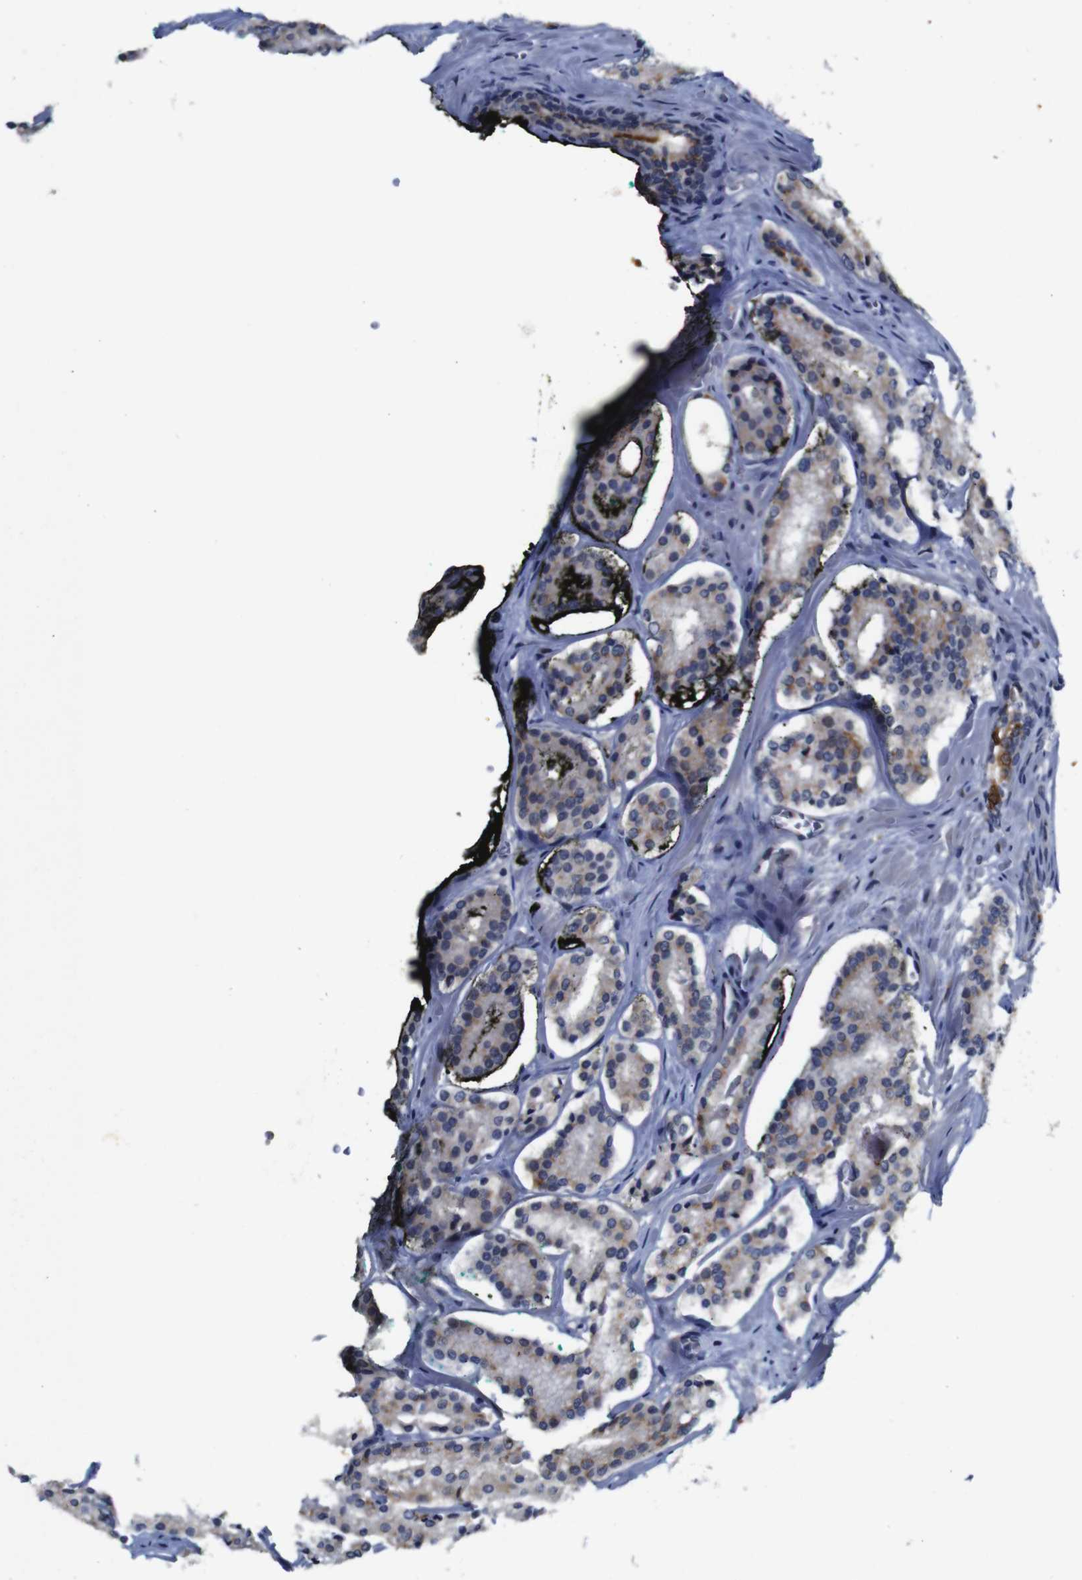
{"staining": {"intensity": "moderate", "quantity": "25%-75%", "location": "cytoplasmic/membranous"}, "tissue": "prostate cancer", "cell_type": "Tumor cells", "image_type": "cancer", "snomed": [{"axis": "morphology", "description": "Adenocarcinoma, High grade"}, {"axis": "topography", "description": "Prostate"}], "caption": "Protein expression analysis of prostate cancer (high-grade adenocarcinoma) reveals moderate cytoplasmic/membranous expression in about 25%-75% of tumor cells. (DAB = brown stain, brightfield microscopy at high magnification).", "gene": "FURIN", "patient": {"sex": "male", "age": 60}}